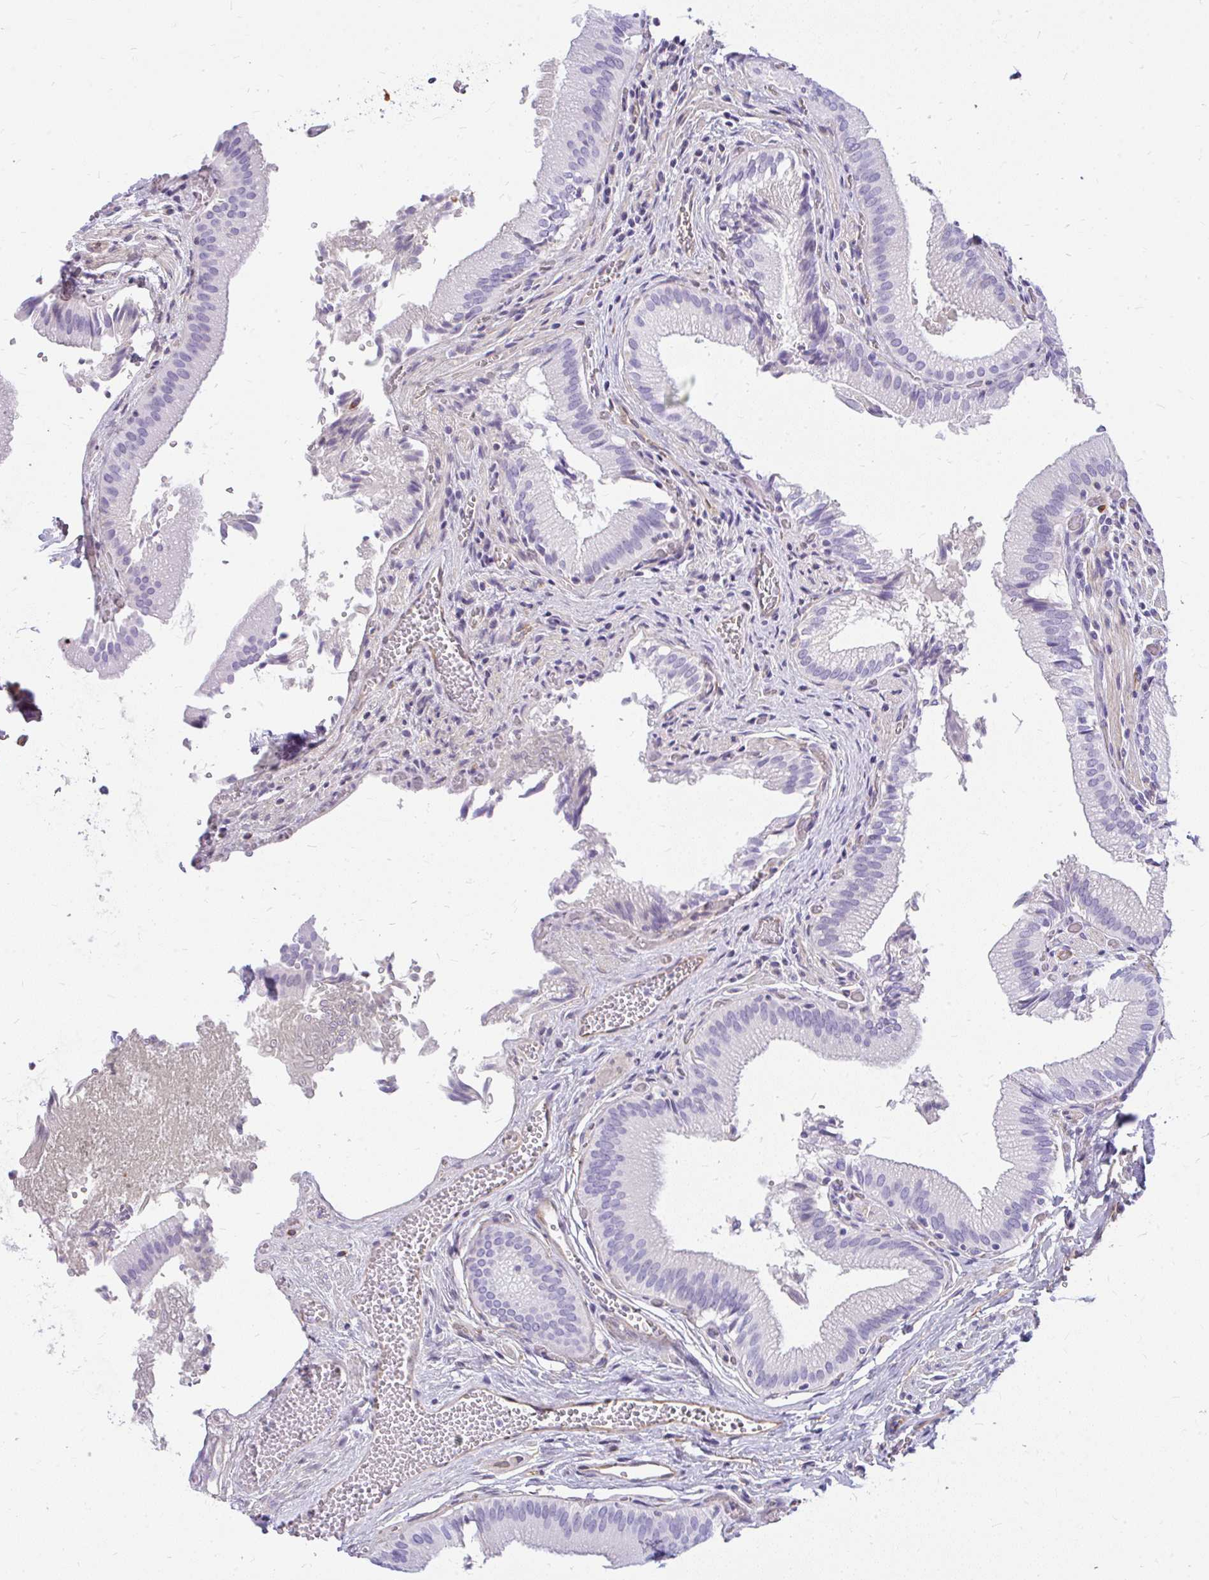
{"staining": {"intensity": "negative", "quantity": "none", "location": "none"}, "tissue": "gallbladder", "cell_type": "Glandular cells", "image_type": "normal", "snomed": [{"axis": "morphology", "description": "Normal tissue, NOS"}, {"axis": "topography", "description": "Gallbladder"}, {"axis": "topography", "description": "Peripheral nerve tissue"}], "caption": "IHC histopathology image of unremarkable gallbladder: gallbladder stained with DAB (3,3'-diaminobenzidine) shows no significant protein positivity in glandular cells.", "gene": "FAM83C", "patient": {"sex": "male", "age": 17}}